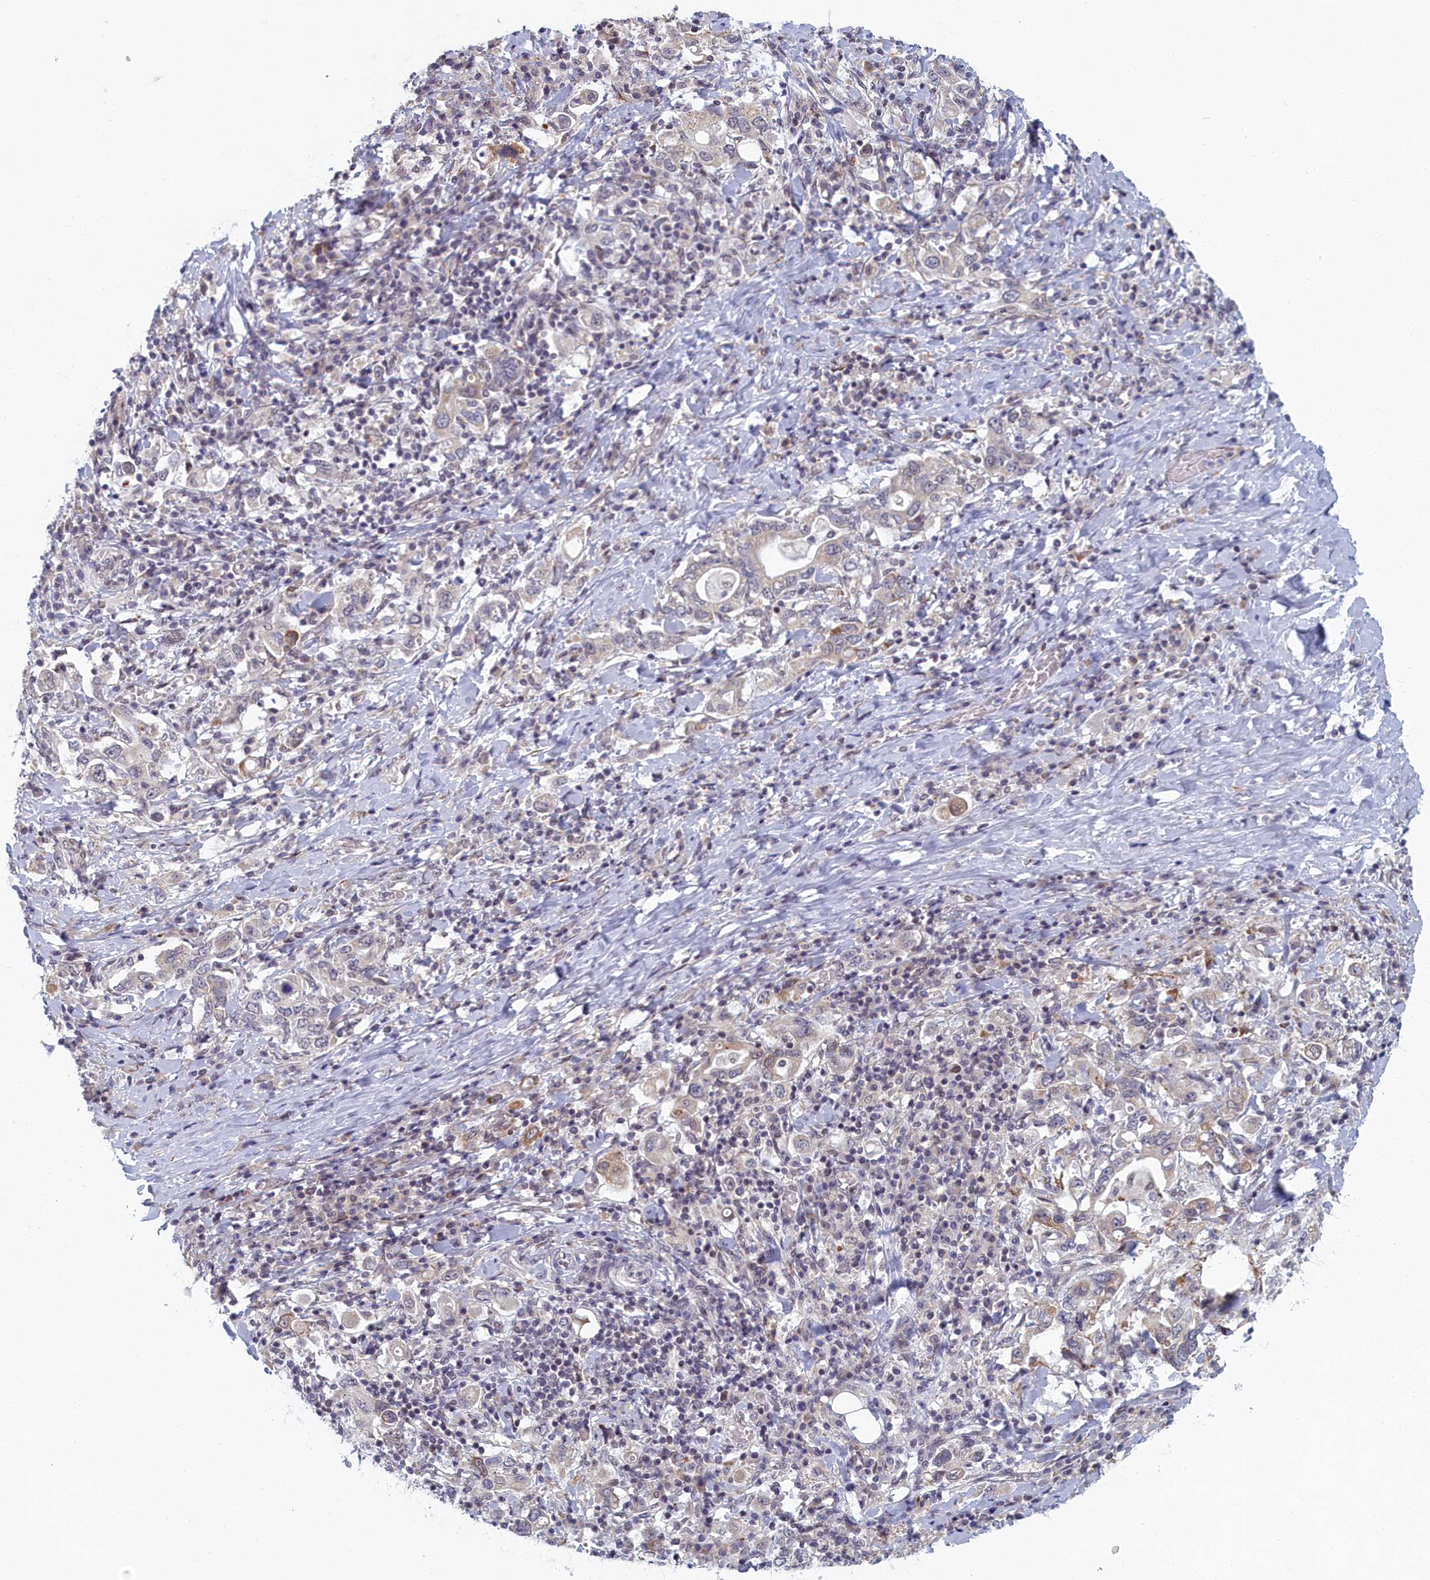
{"staining": {"intensity": "negative", "quantity": "none", "location": "none"}, "tissue": "stomach cancer", "cell_type": "Tumor cells", "image_type": "cancer", "snomed": [{"axis": "morphology", "description": "Adenocarcinoma, NOS"}, {"axis": "topography", "description": "Stomach, upper"}, {"axis": "topography", "description": "Stomach"}], "caption": "IHC histopathology image of neoplastic tissue: stomach adenocarcinoma stained with DAB demonstrates no significant protein expression in tumor cells.", "gene": "DNAJC17", "patient": {"sex": "male", "age": 62}}